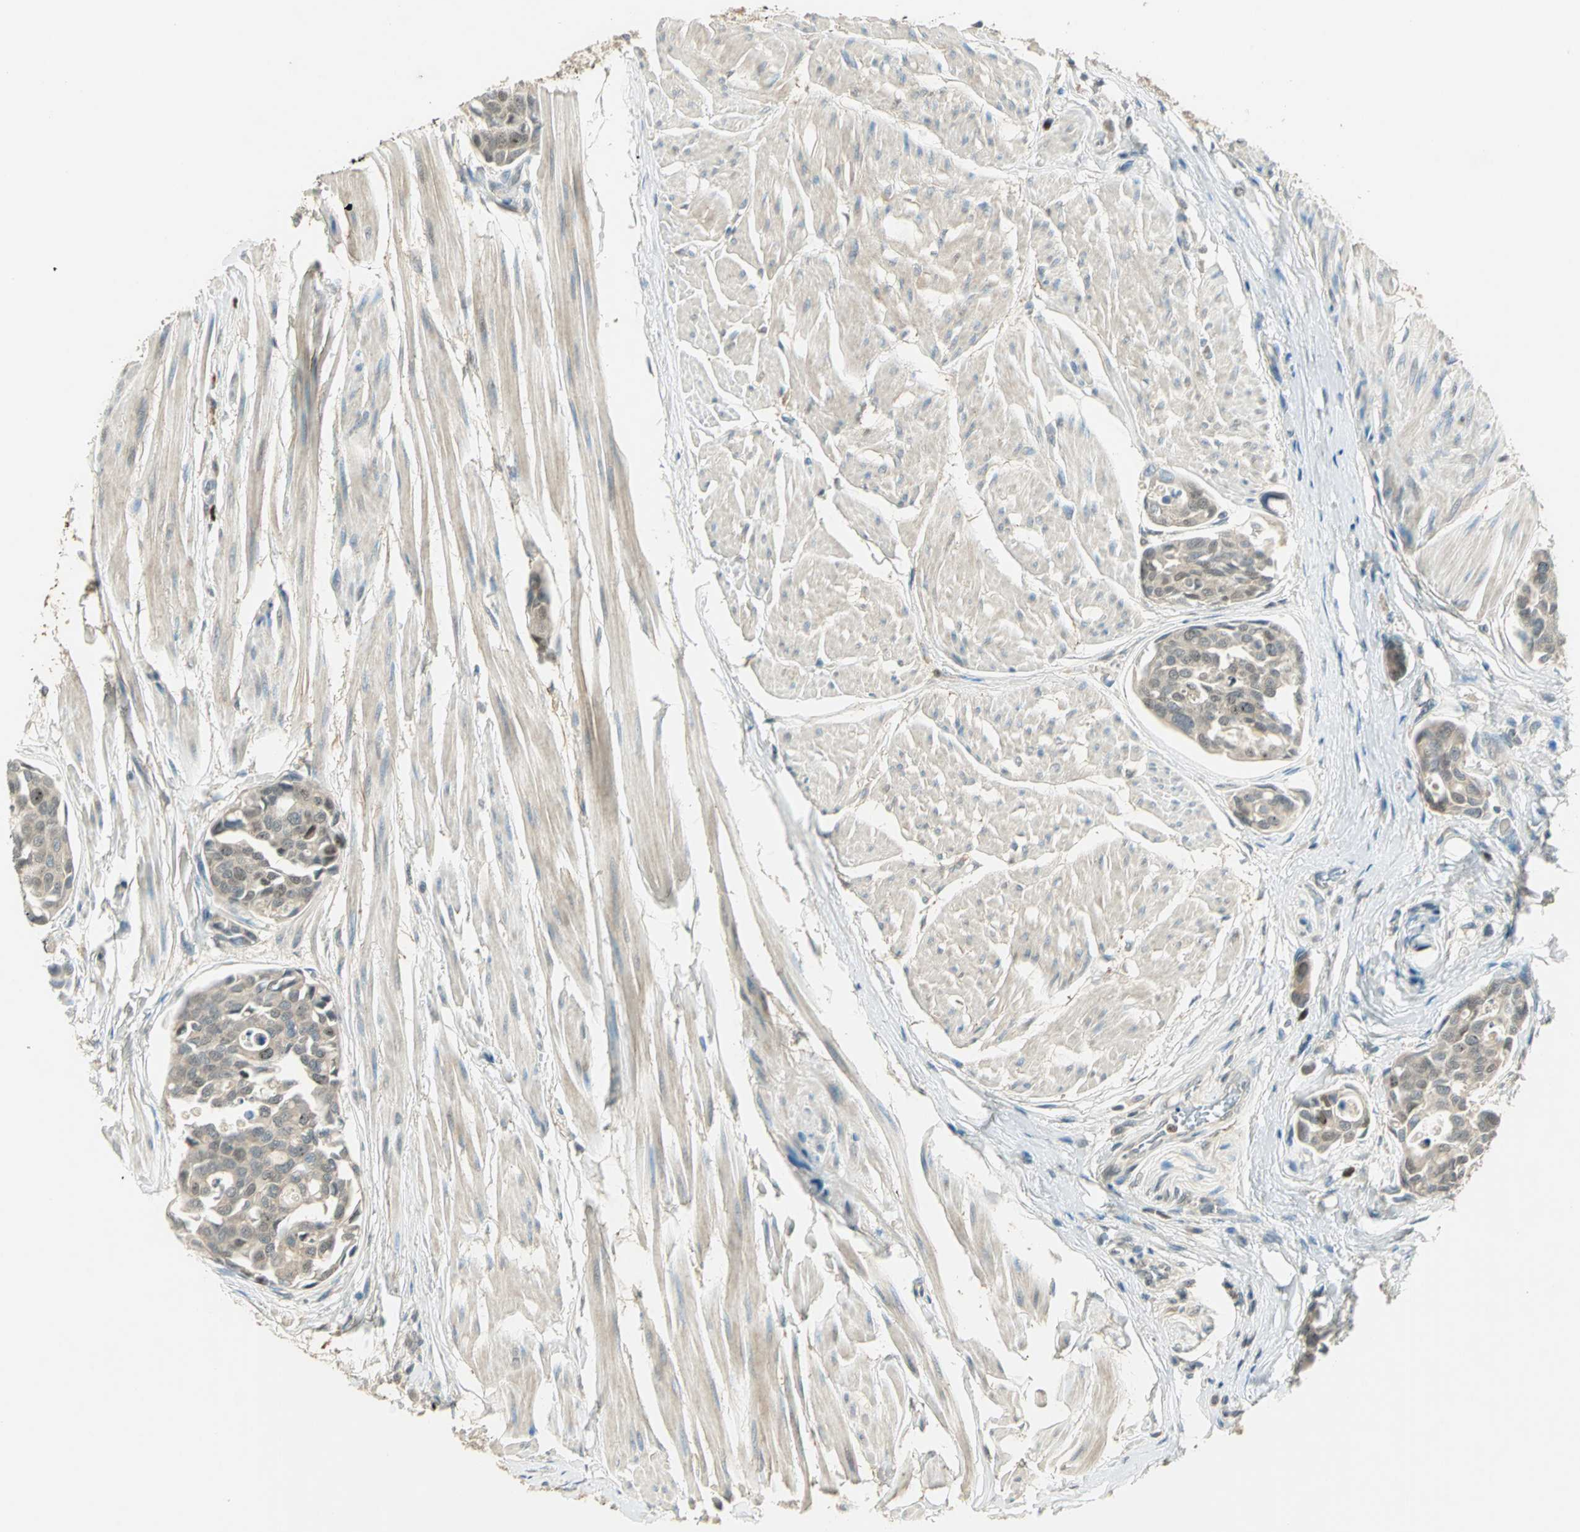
{"staining": {"intensity": "weak", "quantity": "25%-75%", "location": "cytoplasmic/membranous,nuclear"}, "tissue": "urothelial cancer", "cell_type": "Tumor cells", "image_type": "cancer", "snomed": [{"axis": "morphology", "description": "Urothelial carcinoma, High grade"}, {"axis": "topography", "description": "Urinary bladder"}], "caption": "The image displays a brown stain indicating the presence of a protein in the cytoplasmic/membranous and nuclear of tumor cells in urothelial carcinoma (high-grade).", "gene": "BIRC2", "patient": {"sex": "male", "age": 78}}